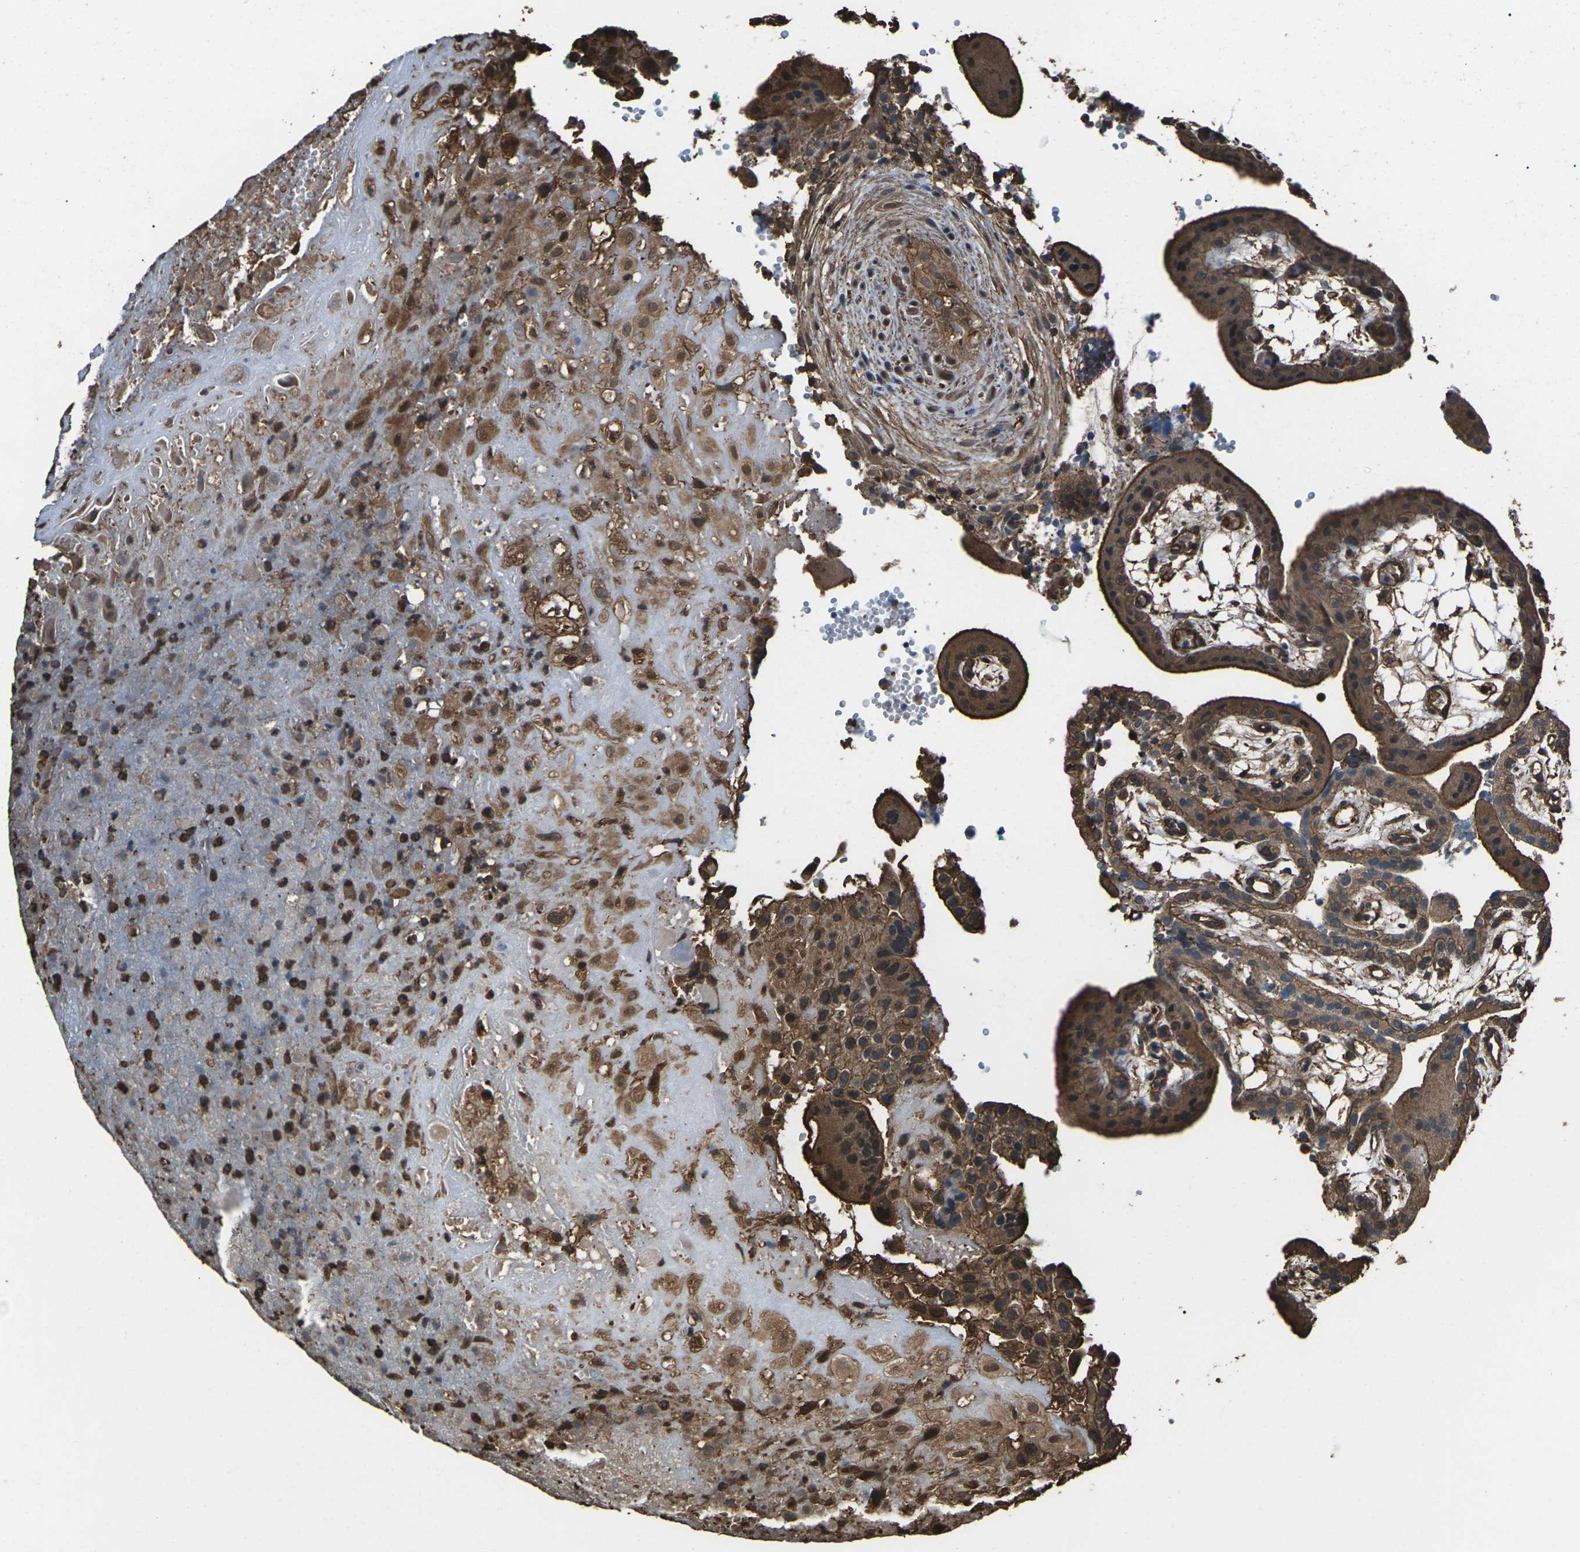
{"staining": {"intensity": "moderate", "quantity": ">75%", "location": "cytoplasmic/membranous"}, "tissue": "placenta", "cell_type": "Decidual cells", "image_type": "normal", "snomed": [{"axis": "morphology", "description": "Normal tissue, NOS"}, {"axis": "topography", "description": "Placenta"}], "caption": "About >75% of decidual cells in benign placenta demonstrate moderate cytoplasmic/membranous protein positivity as visualized by brown immunohistochemical staining.", "gene": "DHPS", "patient": {"sex": "female", "age": 18}}